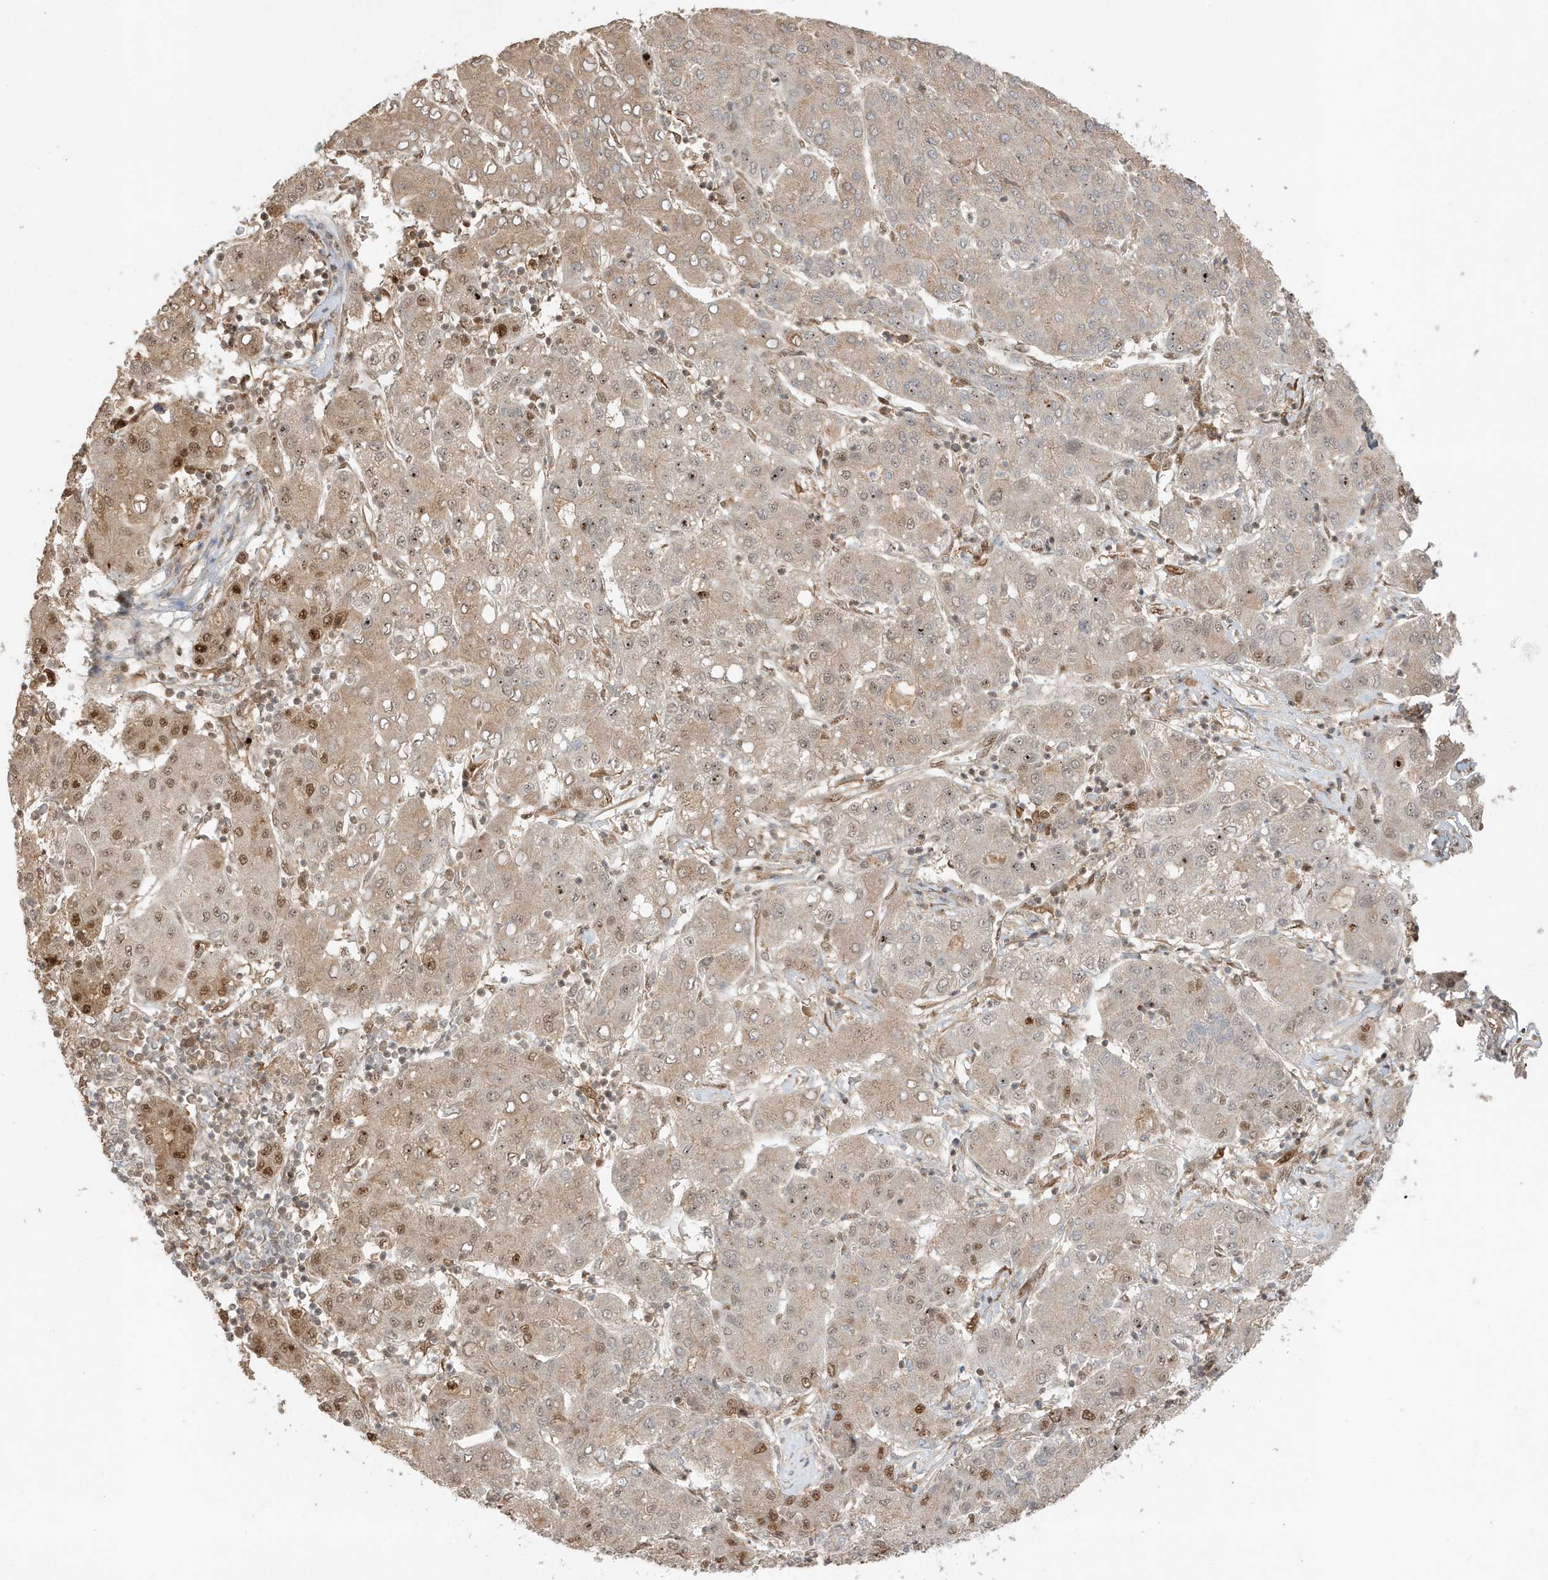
{"staining": {"intensity": "weak", "quantity": "25%-75%", "location": "cytoplasmic/membranous"}, "tissue": "liver cancer", "cell_type": "Tumor cells", "image_type": "cancer", "snomed": [{"axis": "morphology", "description": "Carcinoma, Hepatocellular, NOS"}, {"axis": "topography", "description": "Liver"}], "caption": "Hepatocellular carcinoma (liver) tissue shows weak cytoplasmic/membranous positivity in about 25%-75% of tumor cells", "gene": "ZBTB41", "patient": {"sex": "male", "age": 65}}